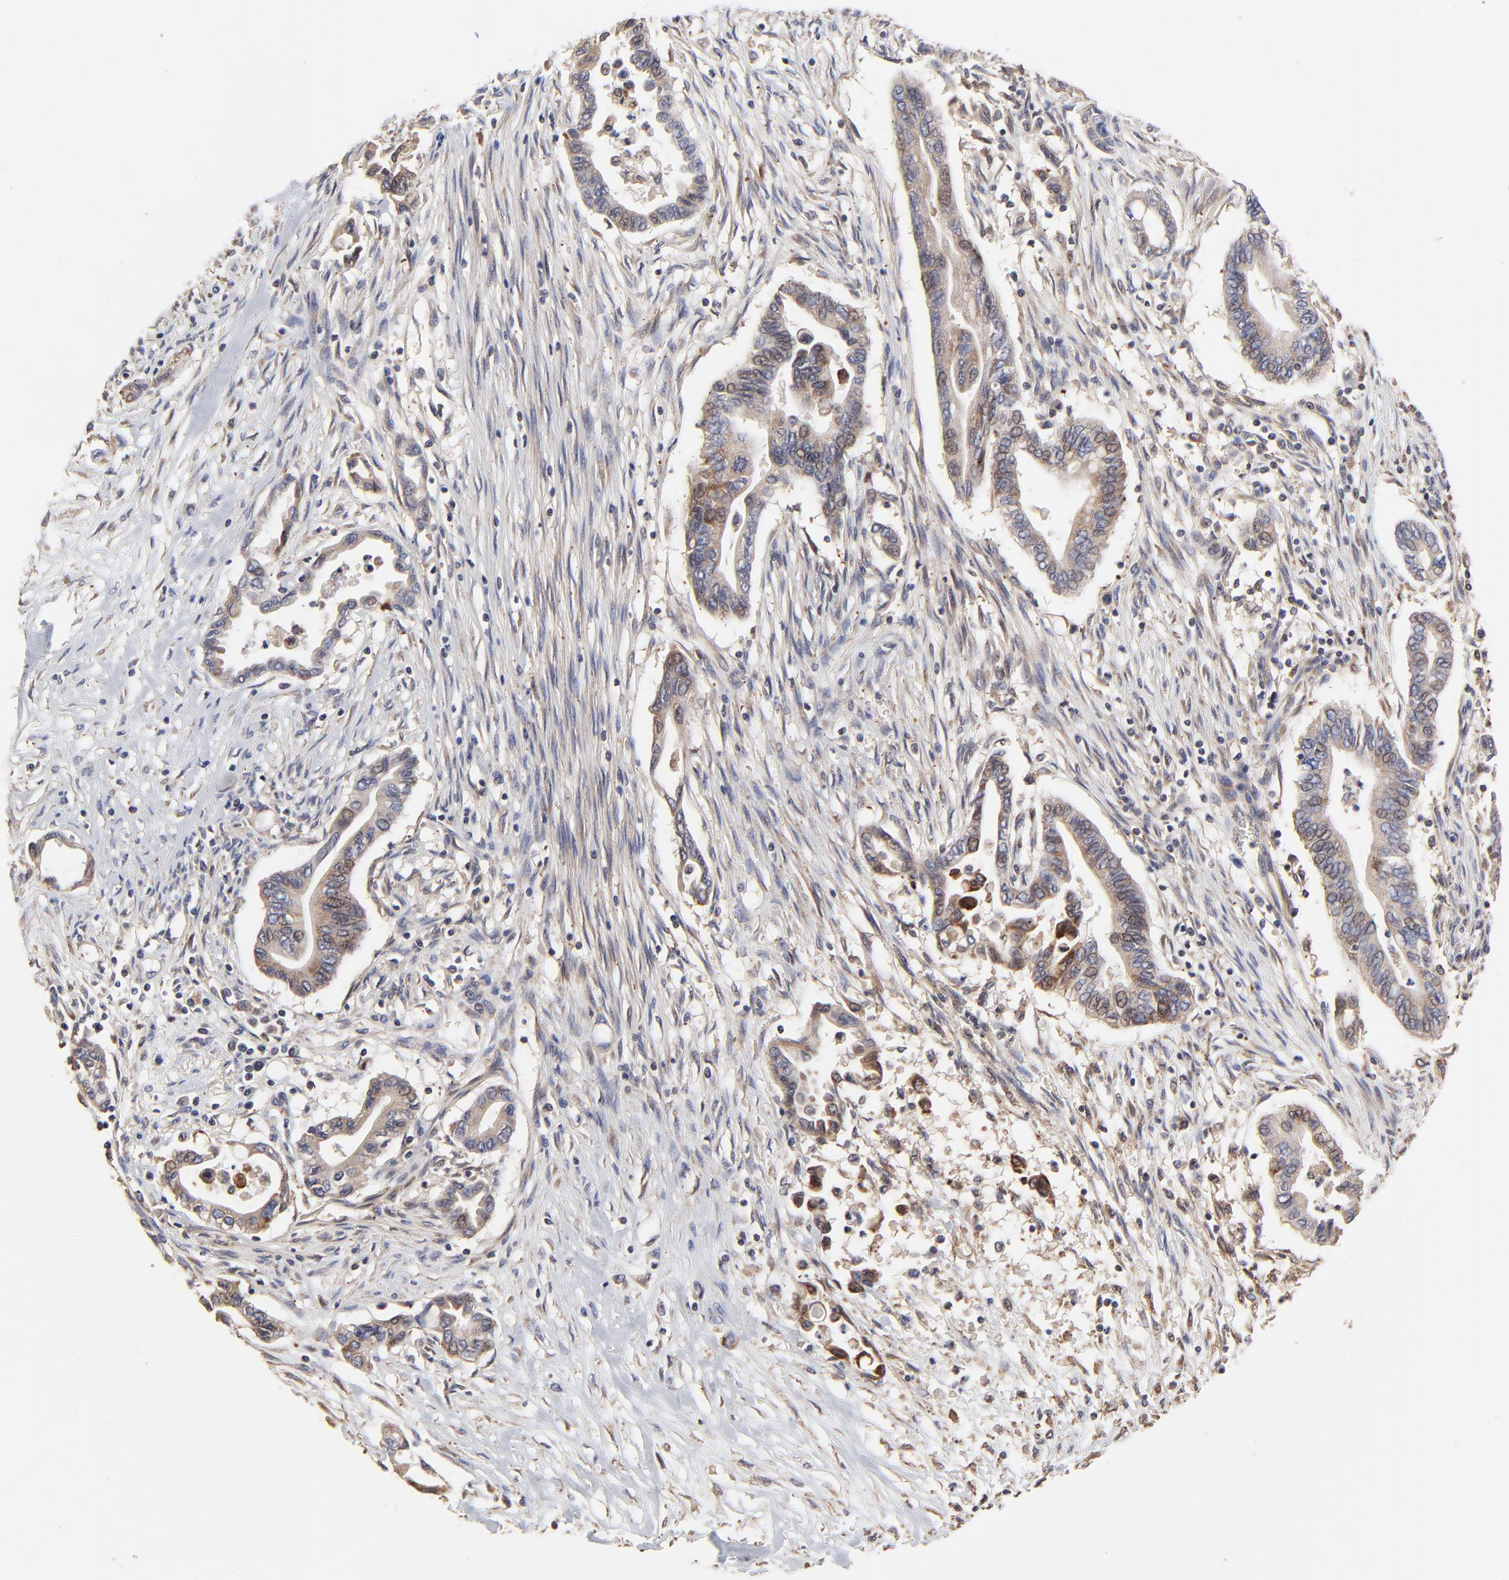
{"staining": {"intensity": "moderate", "quantity": "25%-75%", "location": "cytoplasmic/membranous"}, "tissue": "pancreatic cancer", "cell_type": "Tumor cells", "image_type": "cancer", "snomed": [{"axis": "morphology", "description": "Adenocarcinoma, NOS"}, {"axis": "topography", "description": "Pancreas"}], "caption": "Protein expression analysis of pancreatic cancer demonstrates moderate cytoplasmic/membranous positivity in about 25%-75% of tumor cells. Using DAB (brown) and hematoxylin (blue) stains, captured at high magnification using brightfield microscopy.", "gene": "ELP2", "patient": {"sex": "female", "age": 57}}